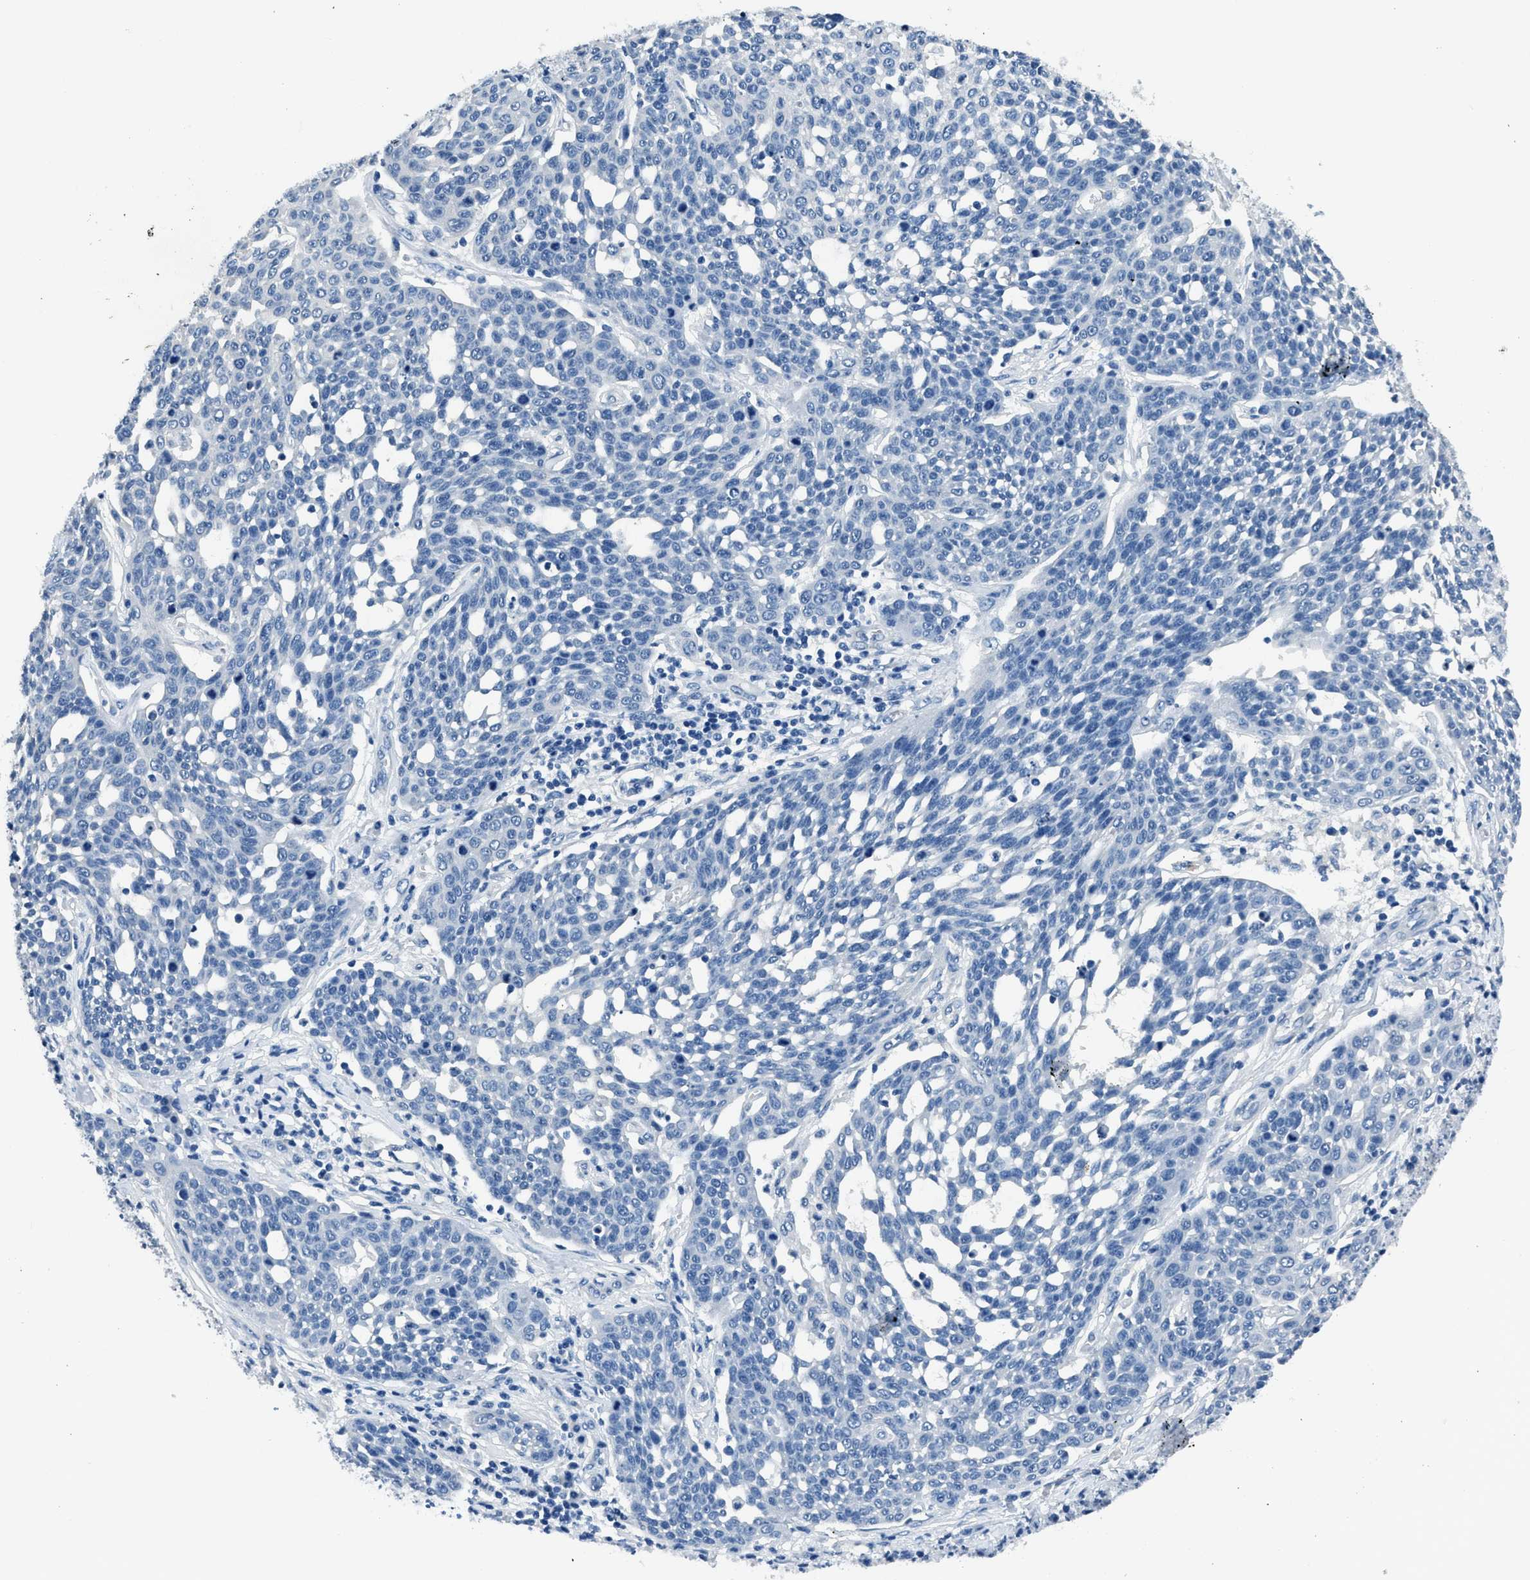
{"staining": {"intensity": "negative", "quantity": "none", "location": "none"}, "tissue": "cervical cancer", "cell_type": "Tumor cells", "image_type": "cancer", "snomed": [{"axis": "morphology", "description": "Squamous cell carcinoma, NOS"}, {"axis": "topography", "description": "Cervix"}], "caption": "Protein analysis of cervical cancer displays no significant staining in tumor cells.", "gene": "GJA3", "patient": {"sex": "female", "age": 34}}